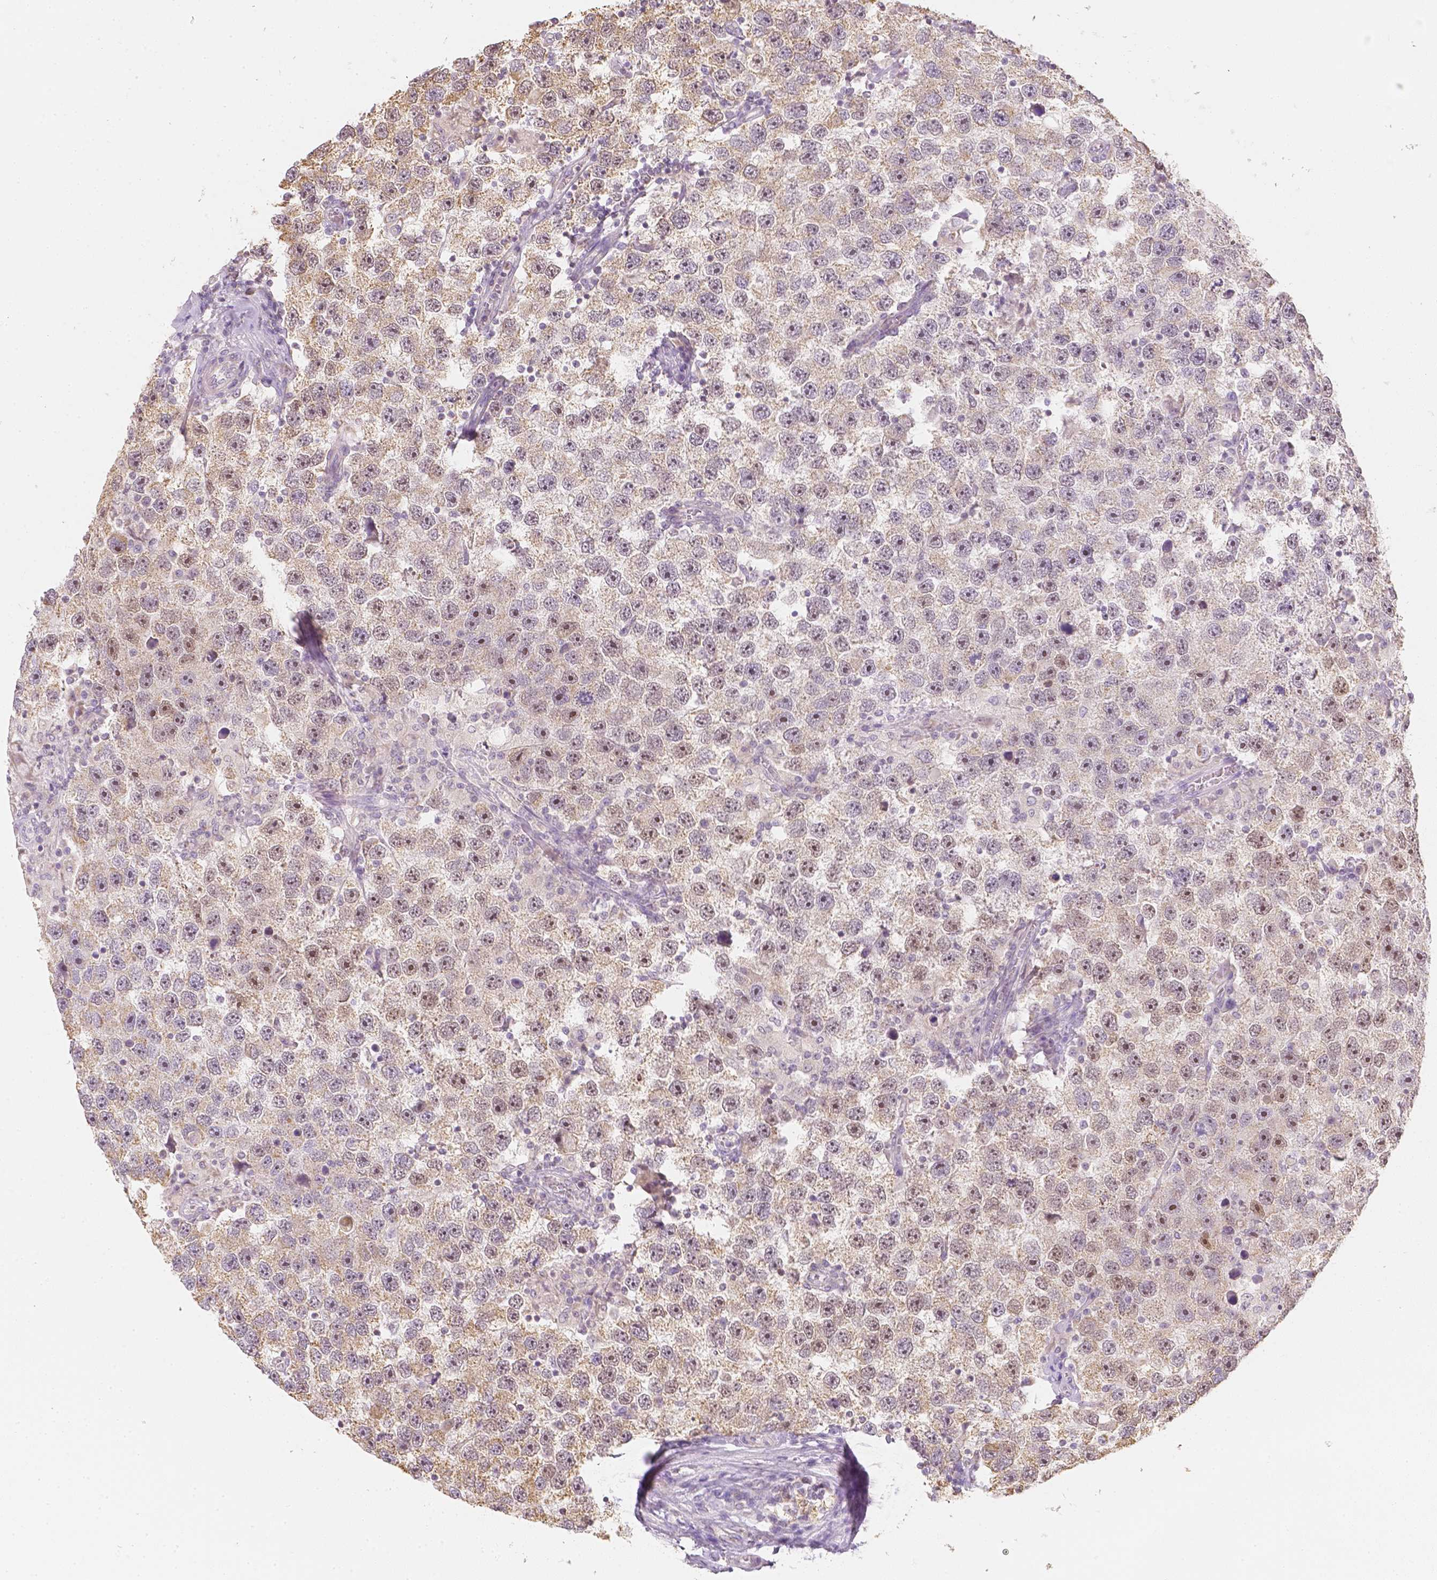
{"staining": {"intensity": "moderate", "quantity": ">75%", "location": "nuclear"}, "tissue": "testis cancer", "cell_type": "Tumor cells", "image_type": "cancer", "snomed": [{"axis": "morphology", "description": "Seminoma, NOS"}, {"axis": "topography", "description": "Testis"}], "caption": "A medium amount of moderate nuclear positivity is present in approximately >75% of tumor cells in testis cancer tissue.", "gene": "NVL", "patient": {"sex": "male", "age": 26}}